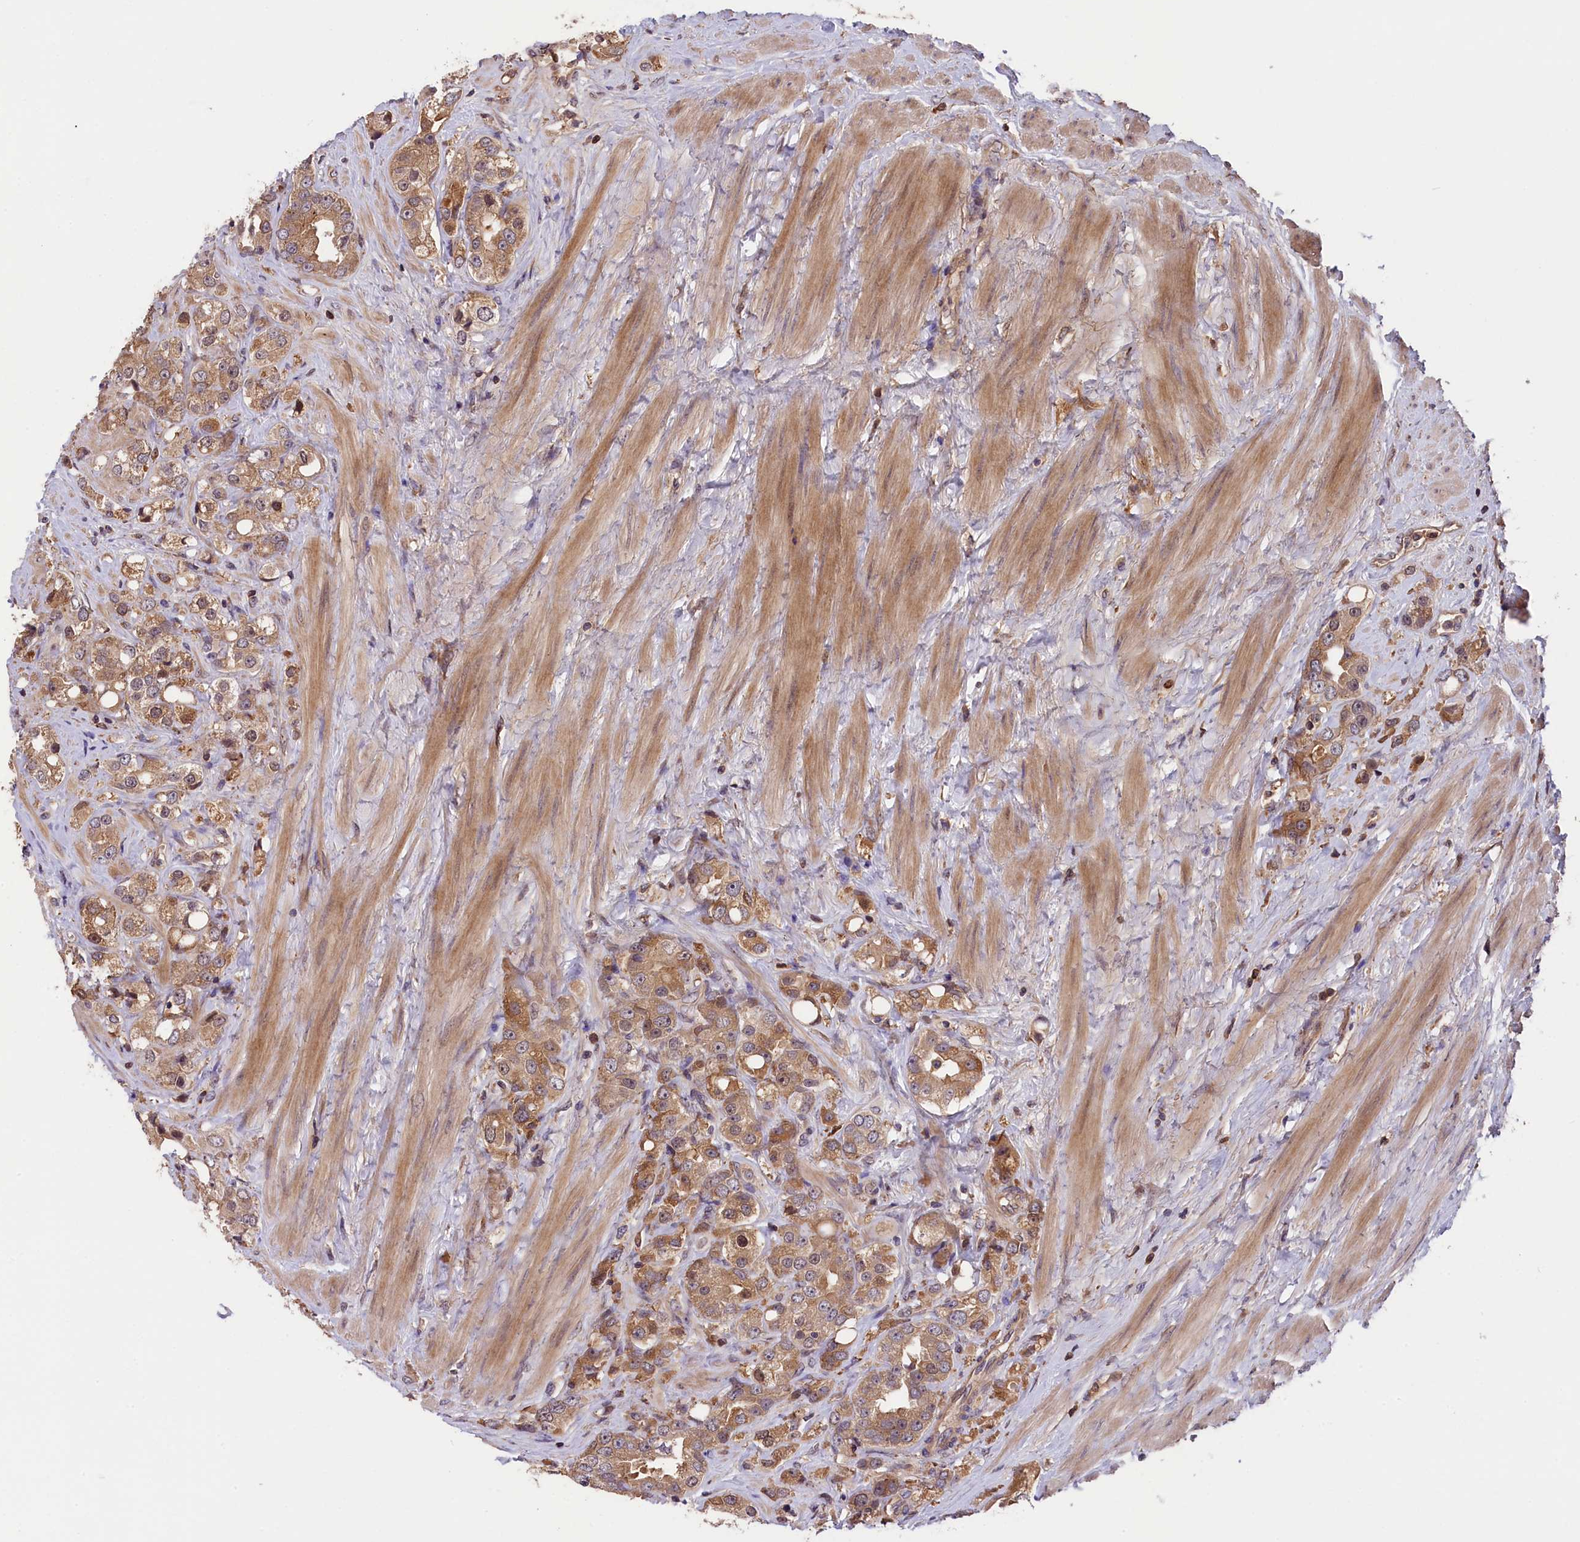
{"staining": {"intensity": "moderate", "quantity": ">75%", "location": "cytoplasmic/membranous"}, "tissue": "prostate cancer", "cell_type": "Tumor cells", "image_type": "cancer", "snomed": [{"axis": "morphology", "description": "Adenocarcinoma, NOS"}, {"axis": "topography", "description": "Prostate"}], "caption": "Immunohistochemistry (IHC) photomicrograph of human prostate cancer stained for a protein (brown), which reveals medium levels of moderate cytoplasmic/membranous staining in about >75% of tumor cells.", "gene": "SETD6", "patient": {"sex": "male", "age": 79}}